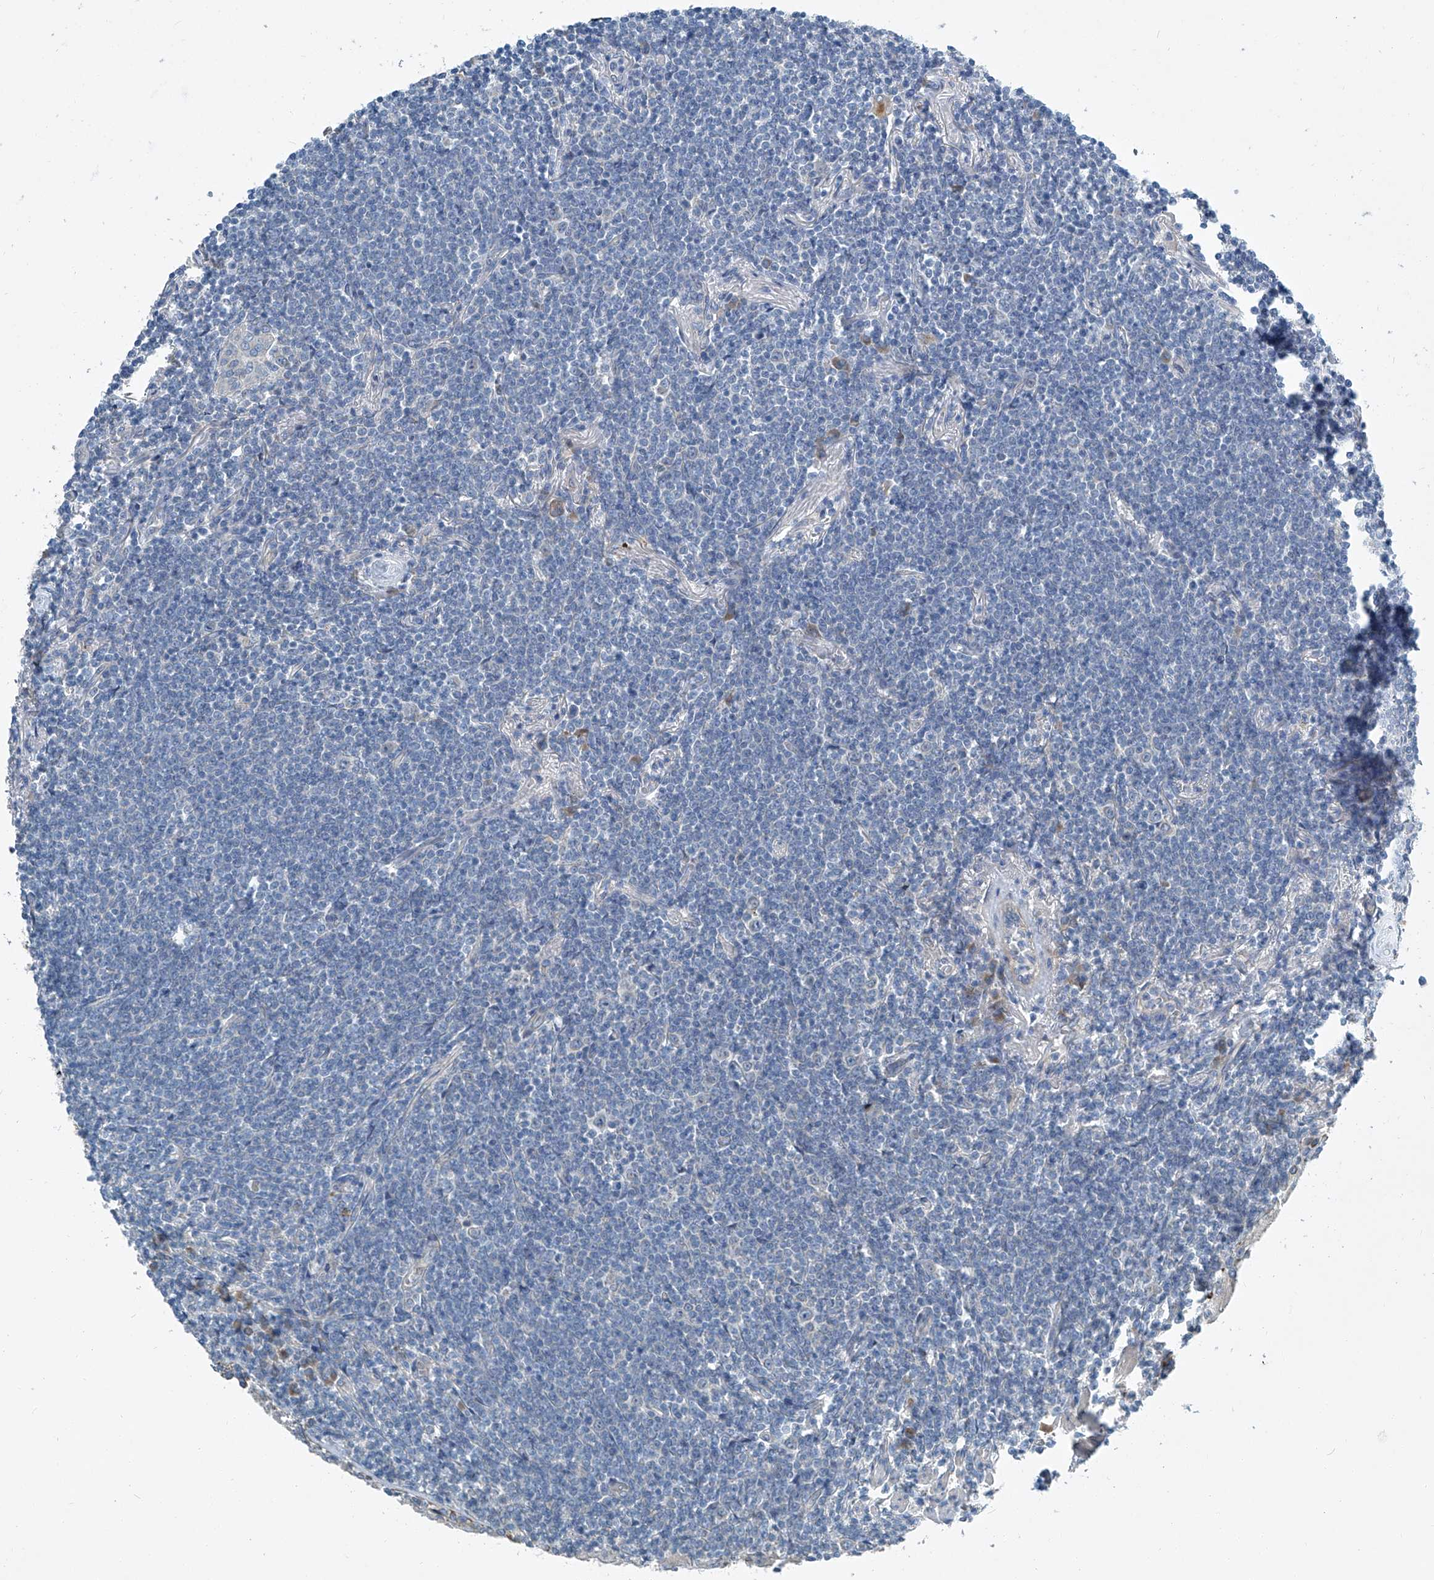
{"staining": {"intensity": "negative", "quantity": "none", "location": "none"}, "tissue": "lymphoma", "cell_type": "Tumor cells", "image_type": "cancer", "snomed": [{"axis": "morphology", "description": "Malignant lymphoma, non-Hodgkin's type, Low grade"}, {"axis": "topography", "description": "Lung"}], "caption": "Immunohistochemistry (IHC) photomicrograph of neoplastic tissue: human malignant lymphoma, non-Hodgkin's type (low-grade) stained with DAB (3,3'-diaminobenzidine) displays no significant protein staining in tumor cells.", "gene": "SLC26A11", "patient": {"sex": "female", "age": 71}}